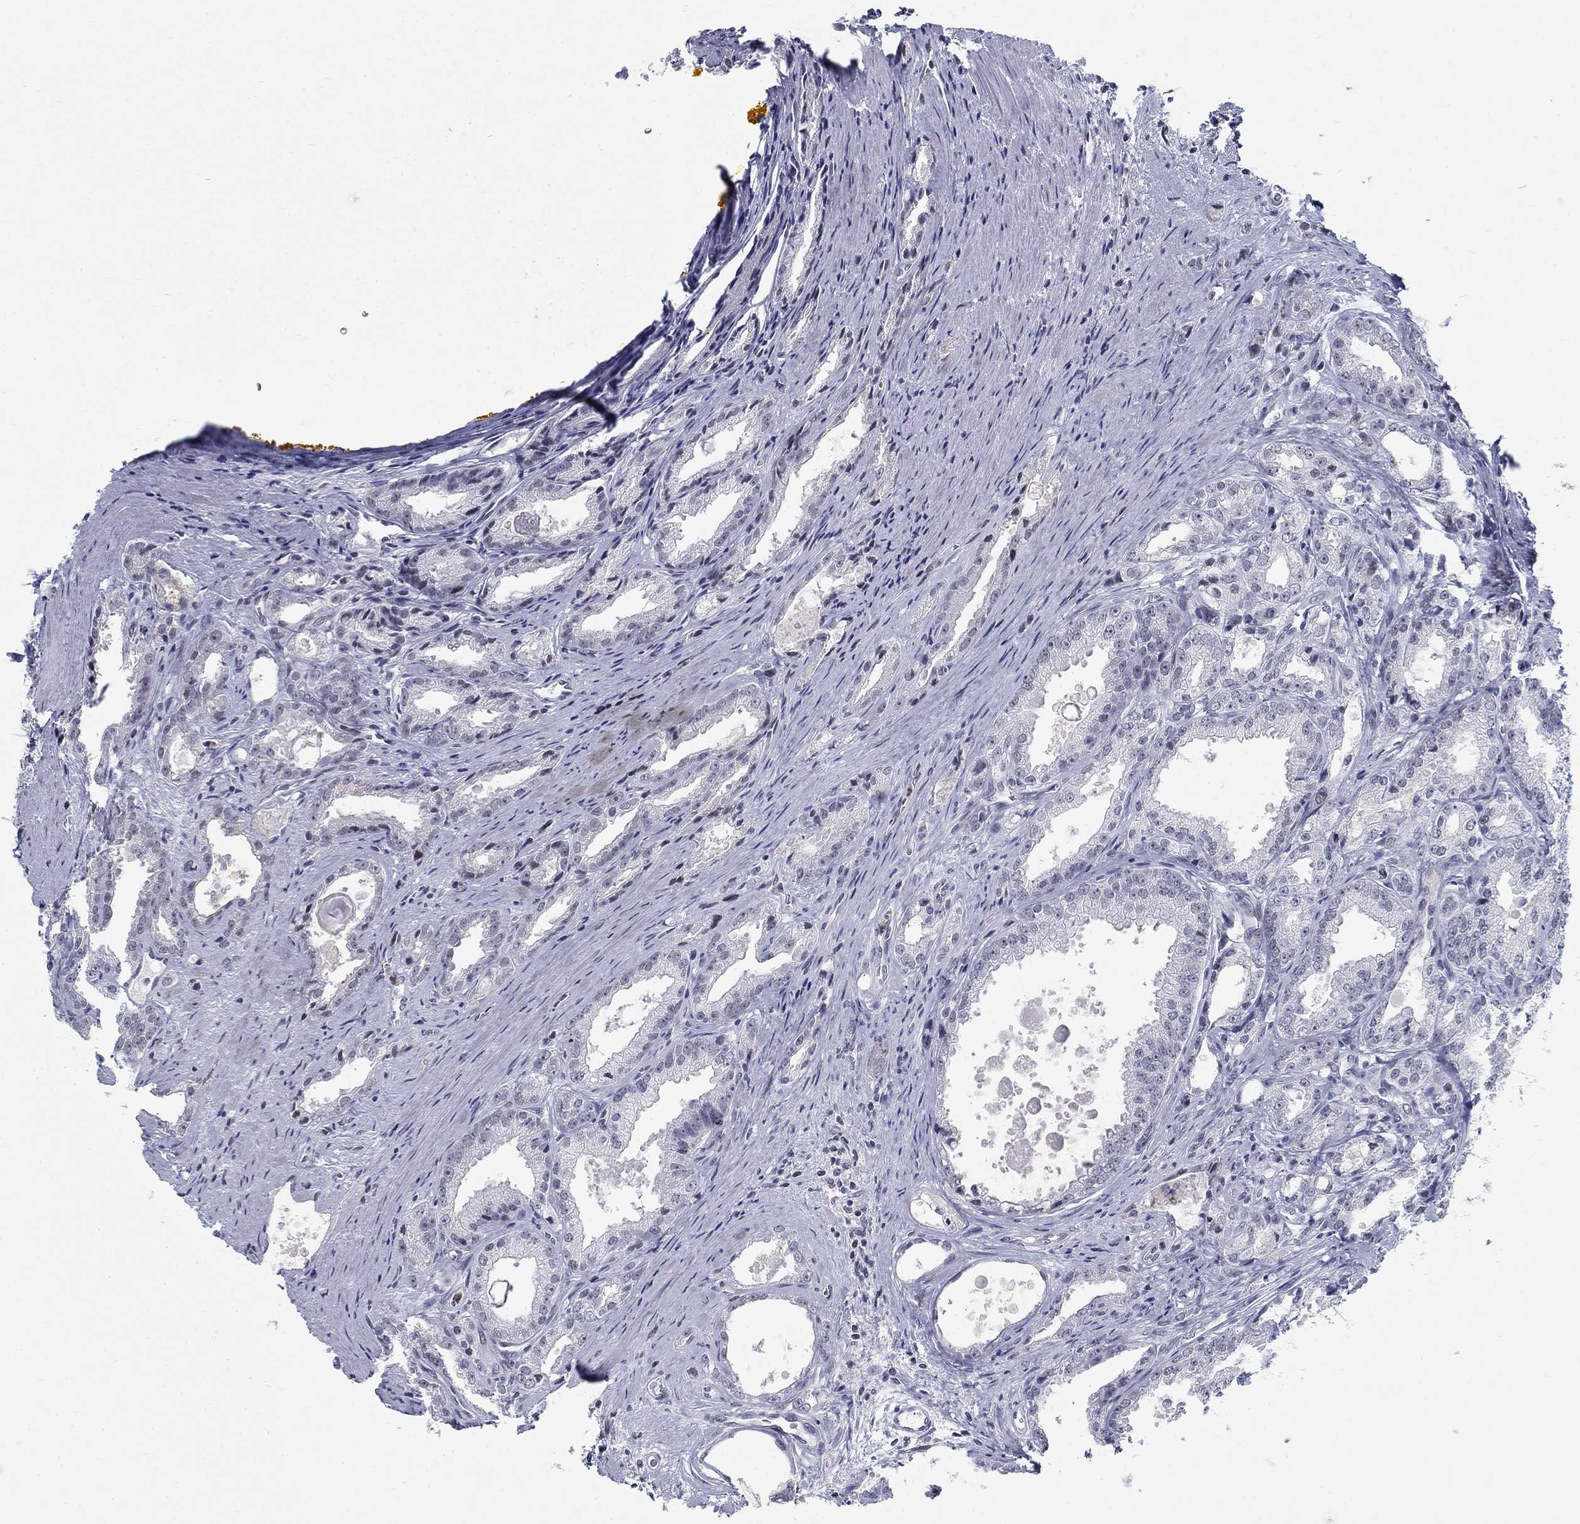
{"staining": {"intensity": "negative", "quantity": "none", "location": "none"}, "tissue": "prostate cancer", "cell_type": "Tumor cells", "image_type": "cancer", "snomed": [{"axis": "morphology", "description": "Adenocarcinoma, NOS"}, {"axis": "morphology", "description": "Adenocarcinoma, High grade"}, {"axis": "topography", "description": "Prostate"}], "caption": "Tumor cells are negative for protein expression in human prostate cancer (adenocarcinoma).", "gene": "BHLHE22", "patient": {"sex": "male", "age": 70}}